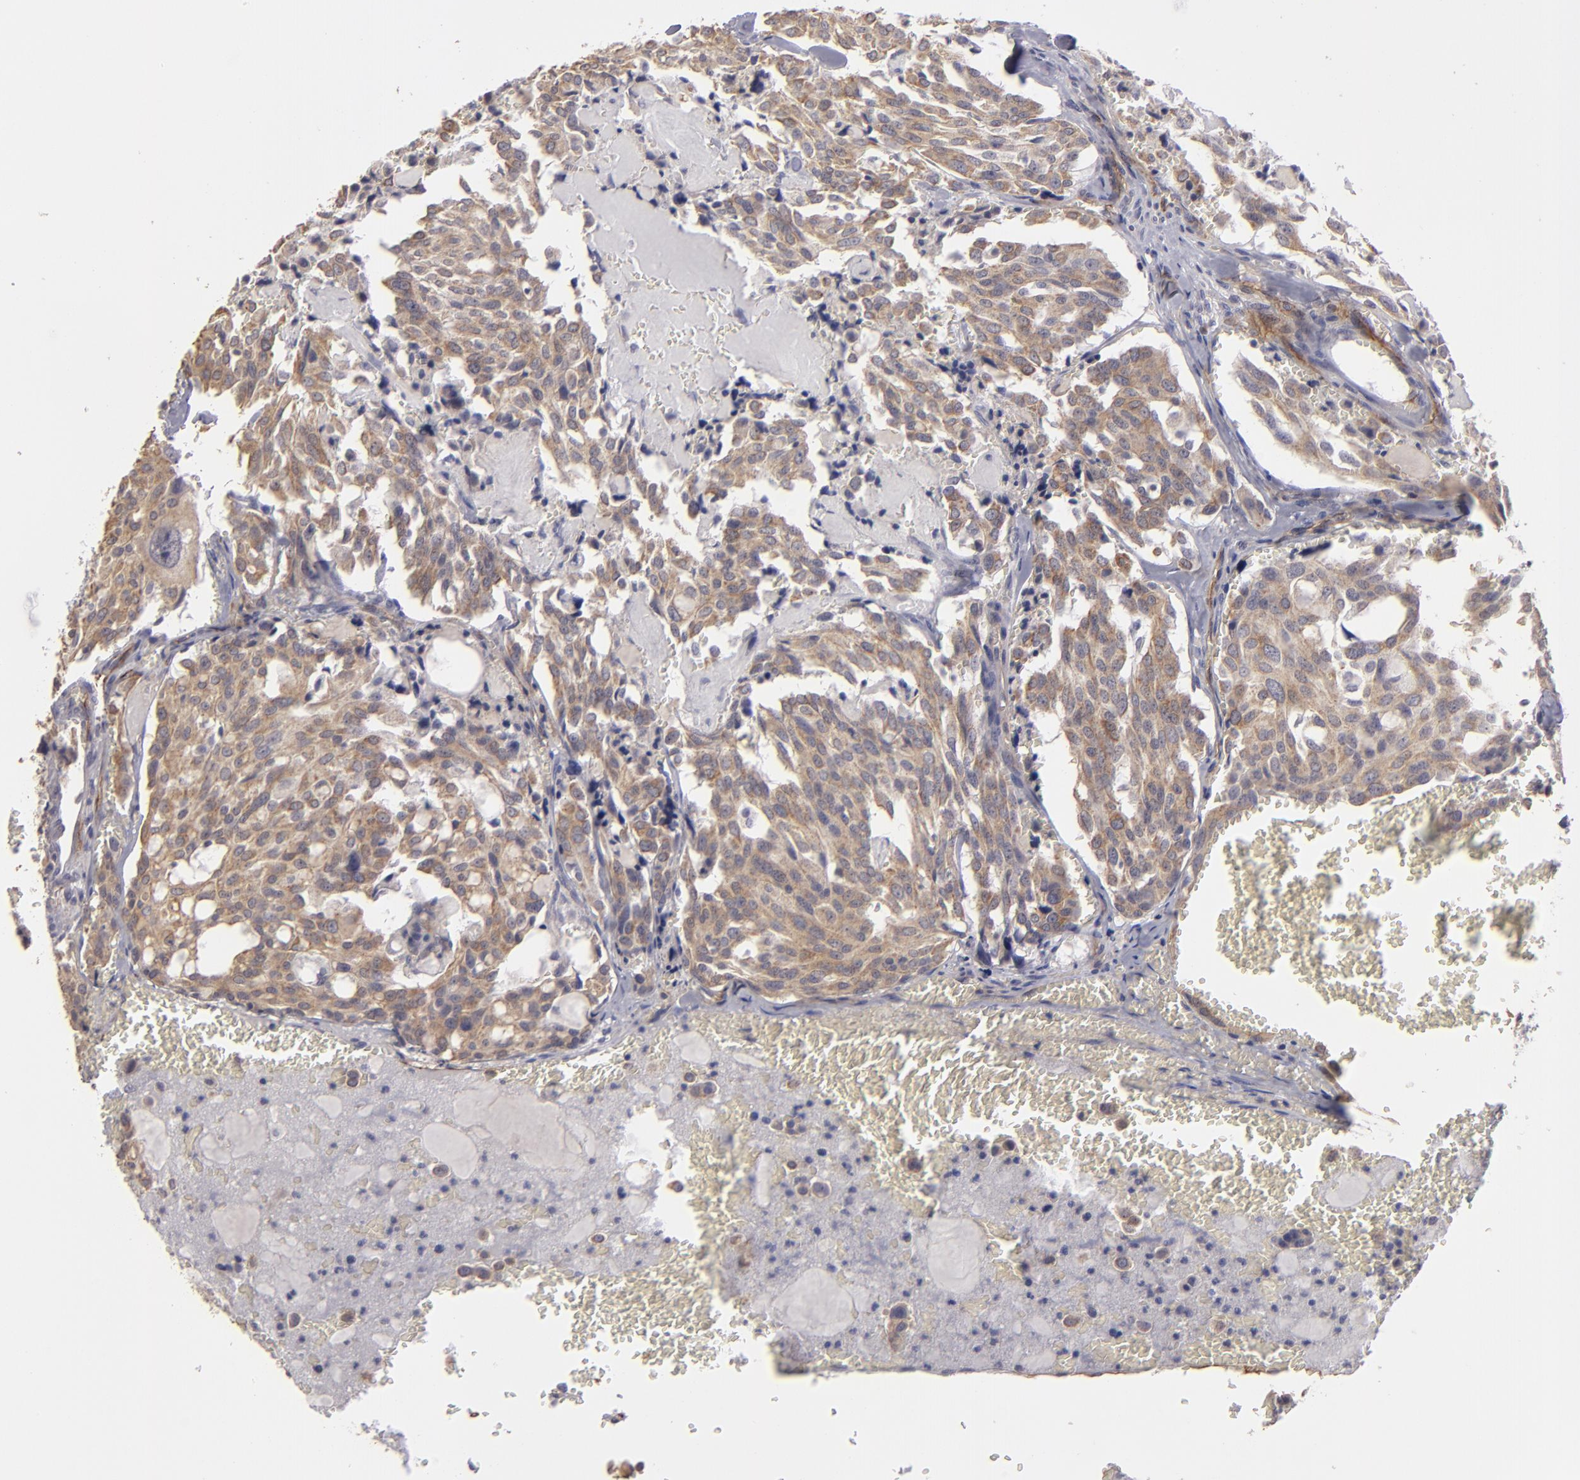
{"staining": {"intensity": "moderate", "quantity": ">75%", "location": "cytoplasmic/membranous"}, "tissue": "thyroid cancer", "cell_type": "Tumor cells", "image_type": "cancer", "snomed": [{"axis": "morphology", "description": "Carcinoma, NOS"}, {"axis": "morphology", "description": "Carcinoid, malignant, NOS"}, {"axis": "topography", "description": "Thyroid gland"}], "caption": "IHC micrograph of carcinoma (thyroid) stained for a protein (brown), which exhibits medium levels of moderate cytoplasmic/membranous expression in approximately >75% of tumor cells.", "gene": "ZNF175", "patient": {"sex": "male", "age": 33}}